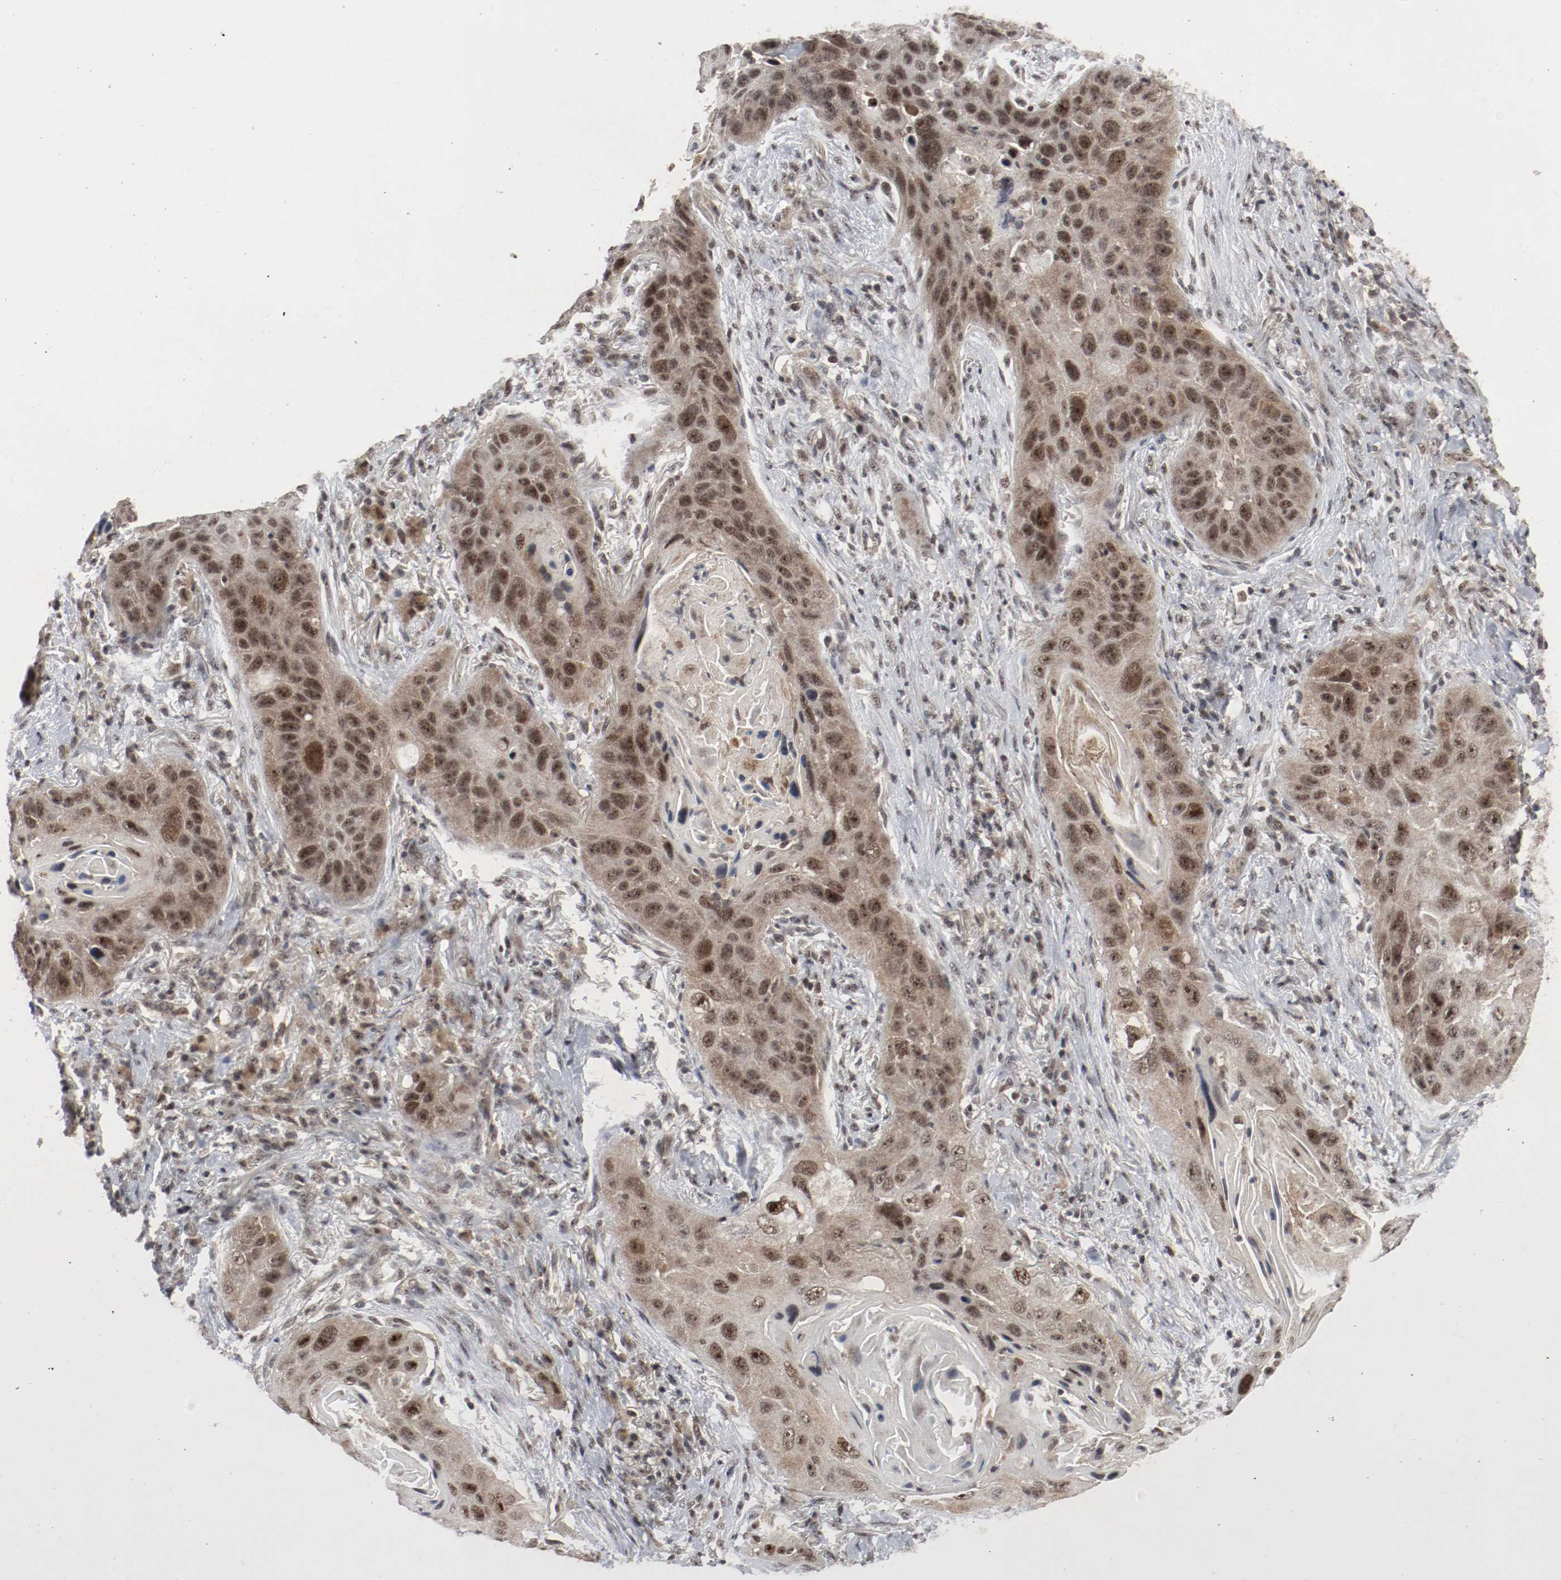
{"staining": {"intensity": "moderate", "quantity": ">75%", "location": "cytoplasmic/membranous,nuclear"}, "tissue": "lung cancer", "cell_type": "Tumor cells", "image_type": "cancer", "snomed": [{"axis": "morphology", "description": "Squamous cell carcinoma, NOS"}, {"axis": "topography", "description": "Lung"}], "caption": "Brown immunohistochemical staining in human lung squamous cell carcinoma shows moderate cytoplasmic/membranous and nuclear expression in about >75% of tumor cells.", "gene": "CSNK2B", "patient": {"sex": "female", "age": 67}}